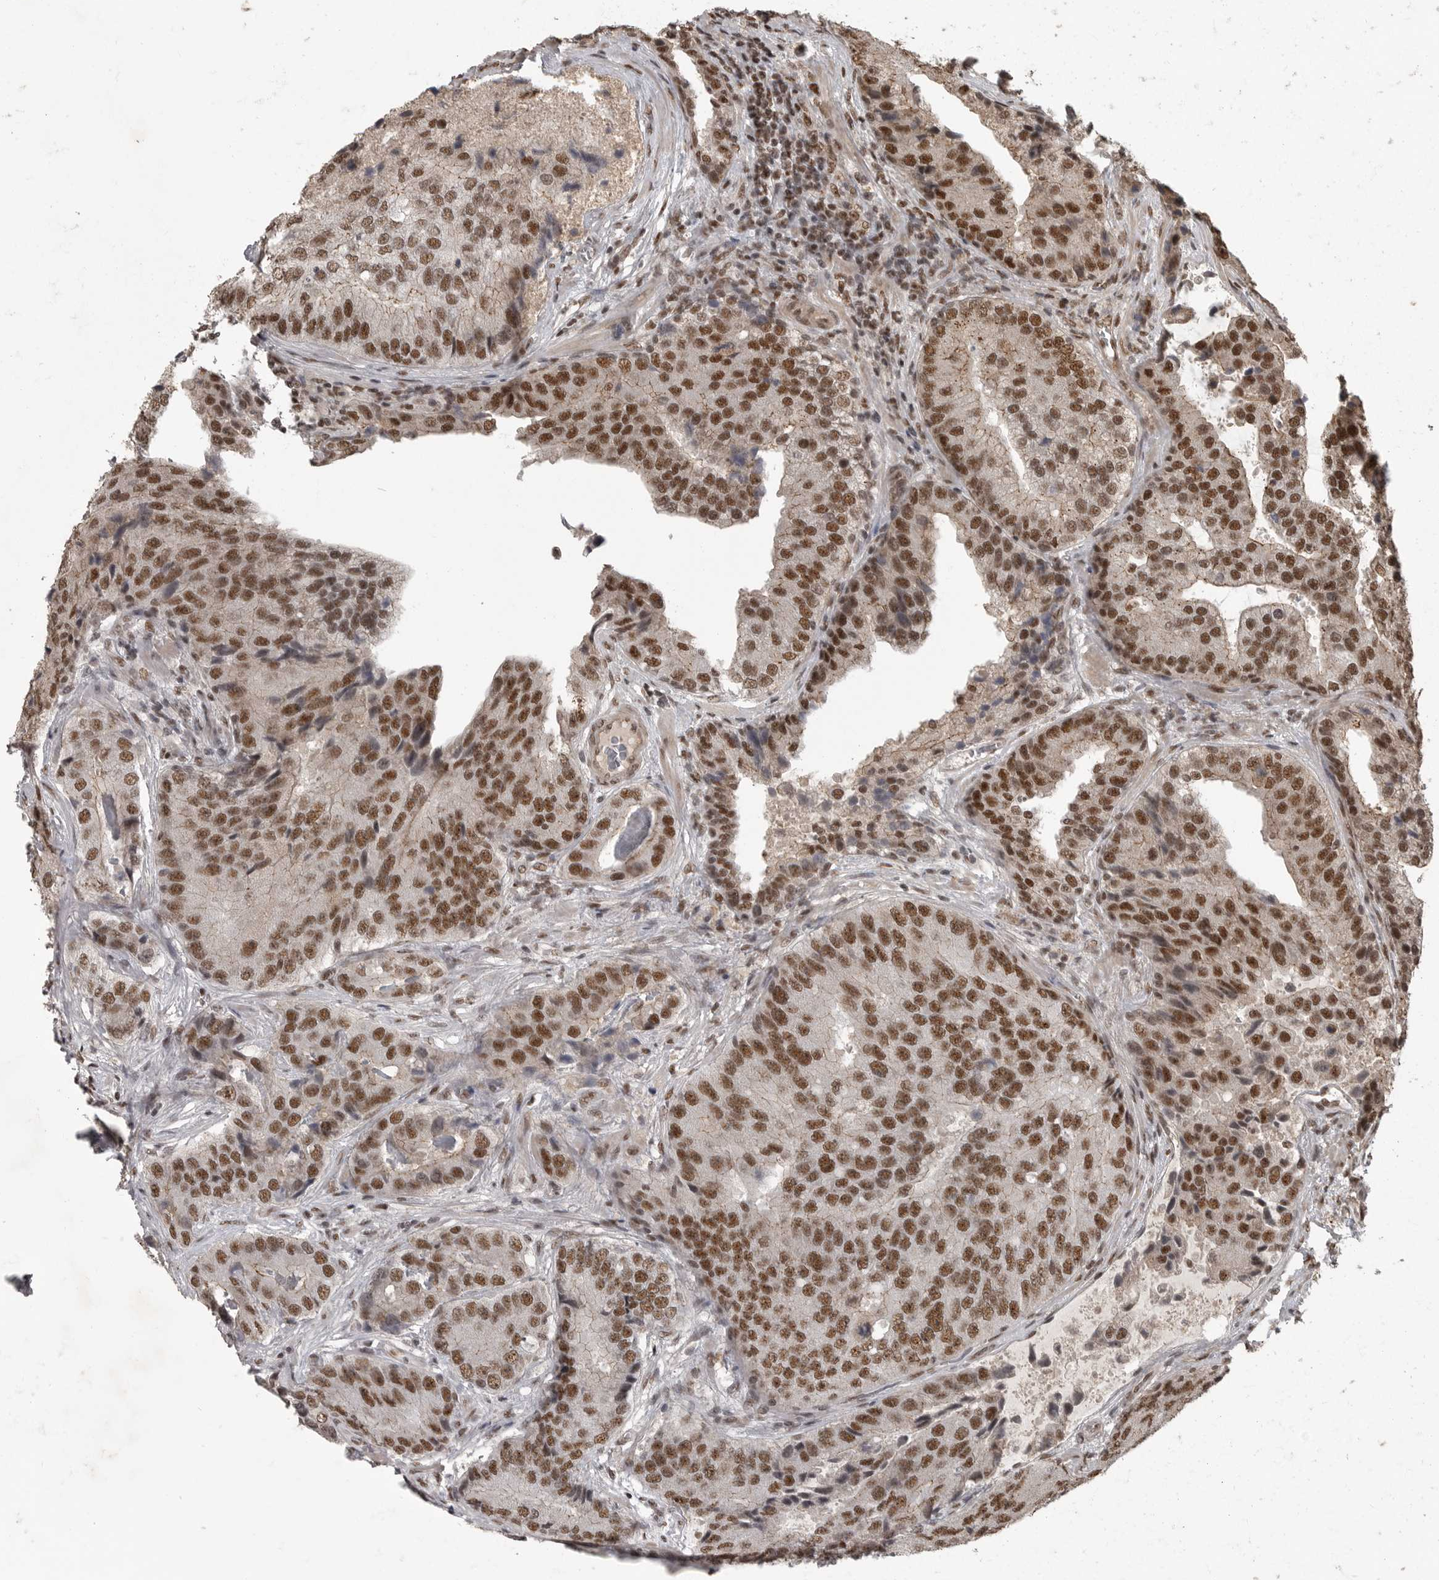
{"staining": {"intensity": "strong", "quantity": ">75%", "location": "nuclear"}, "tissue": "prostate cancer", "cell_type": "Tumor cells", "image_type": "cancer", "snomed": [{"axis": "morphology", "description": "Adenocarcinoma, High grade"}, {"axis": "topography", "description": "Prostate"}], "caption": "The image exhibits staining of prostate cancer (adenocarcinoma (high-grade)), revealing strong nuclear protein staining (brown color) within tumor cells.", "gene": "CBLL1", "patient": {"sex": "male", "age": 70}}